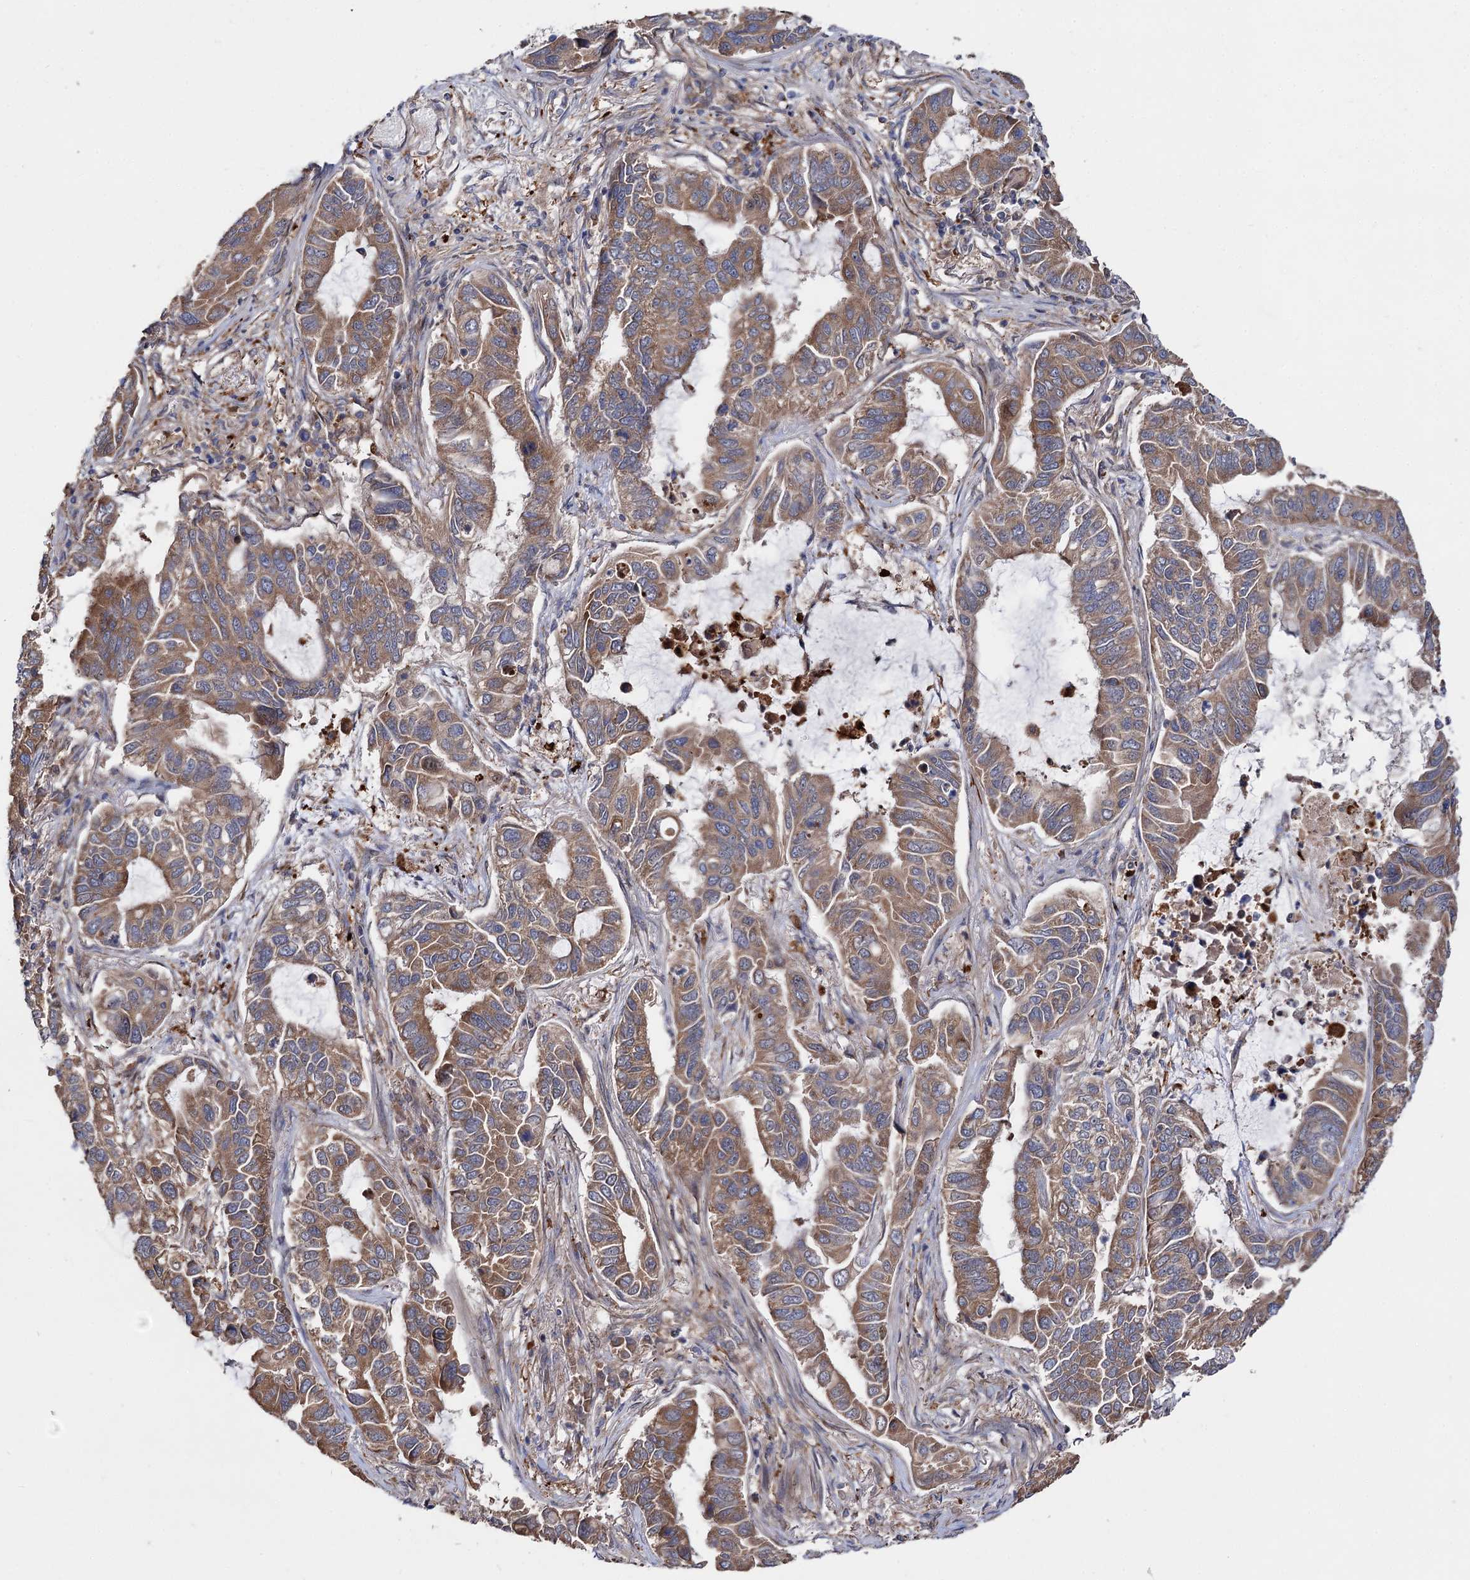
{"staining": {"intensity": "moderate", "quantity": ">75%", "location": "cytoplasmic/membranous"}, "tissue": "lung cancer", "cell_type": "Tumor cells", "image_type": "cancer", "snomed": [{"axis": "morphology", "description": "Adenocarcinoma, NOS"}, {"axis": "topography", "description": "Lung"}], "caption": "This histopathology image reveals IHC staining of adenocarcinoma (lung), with medium moderate cytoplasmic/membranous positivity in about >75% of tumor cells.", "gene": "NAA25", "patient": {"sex": "male", "age": 64}}